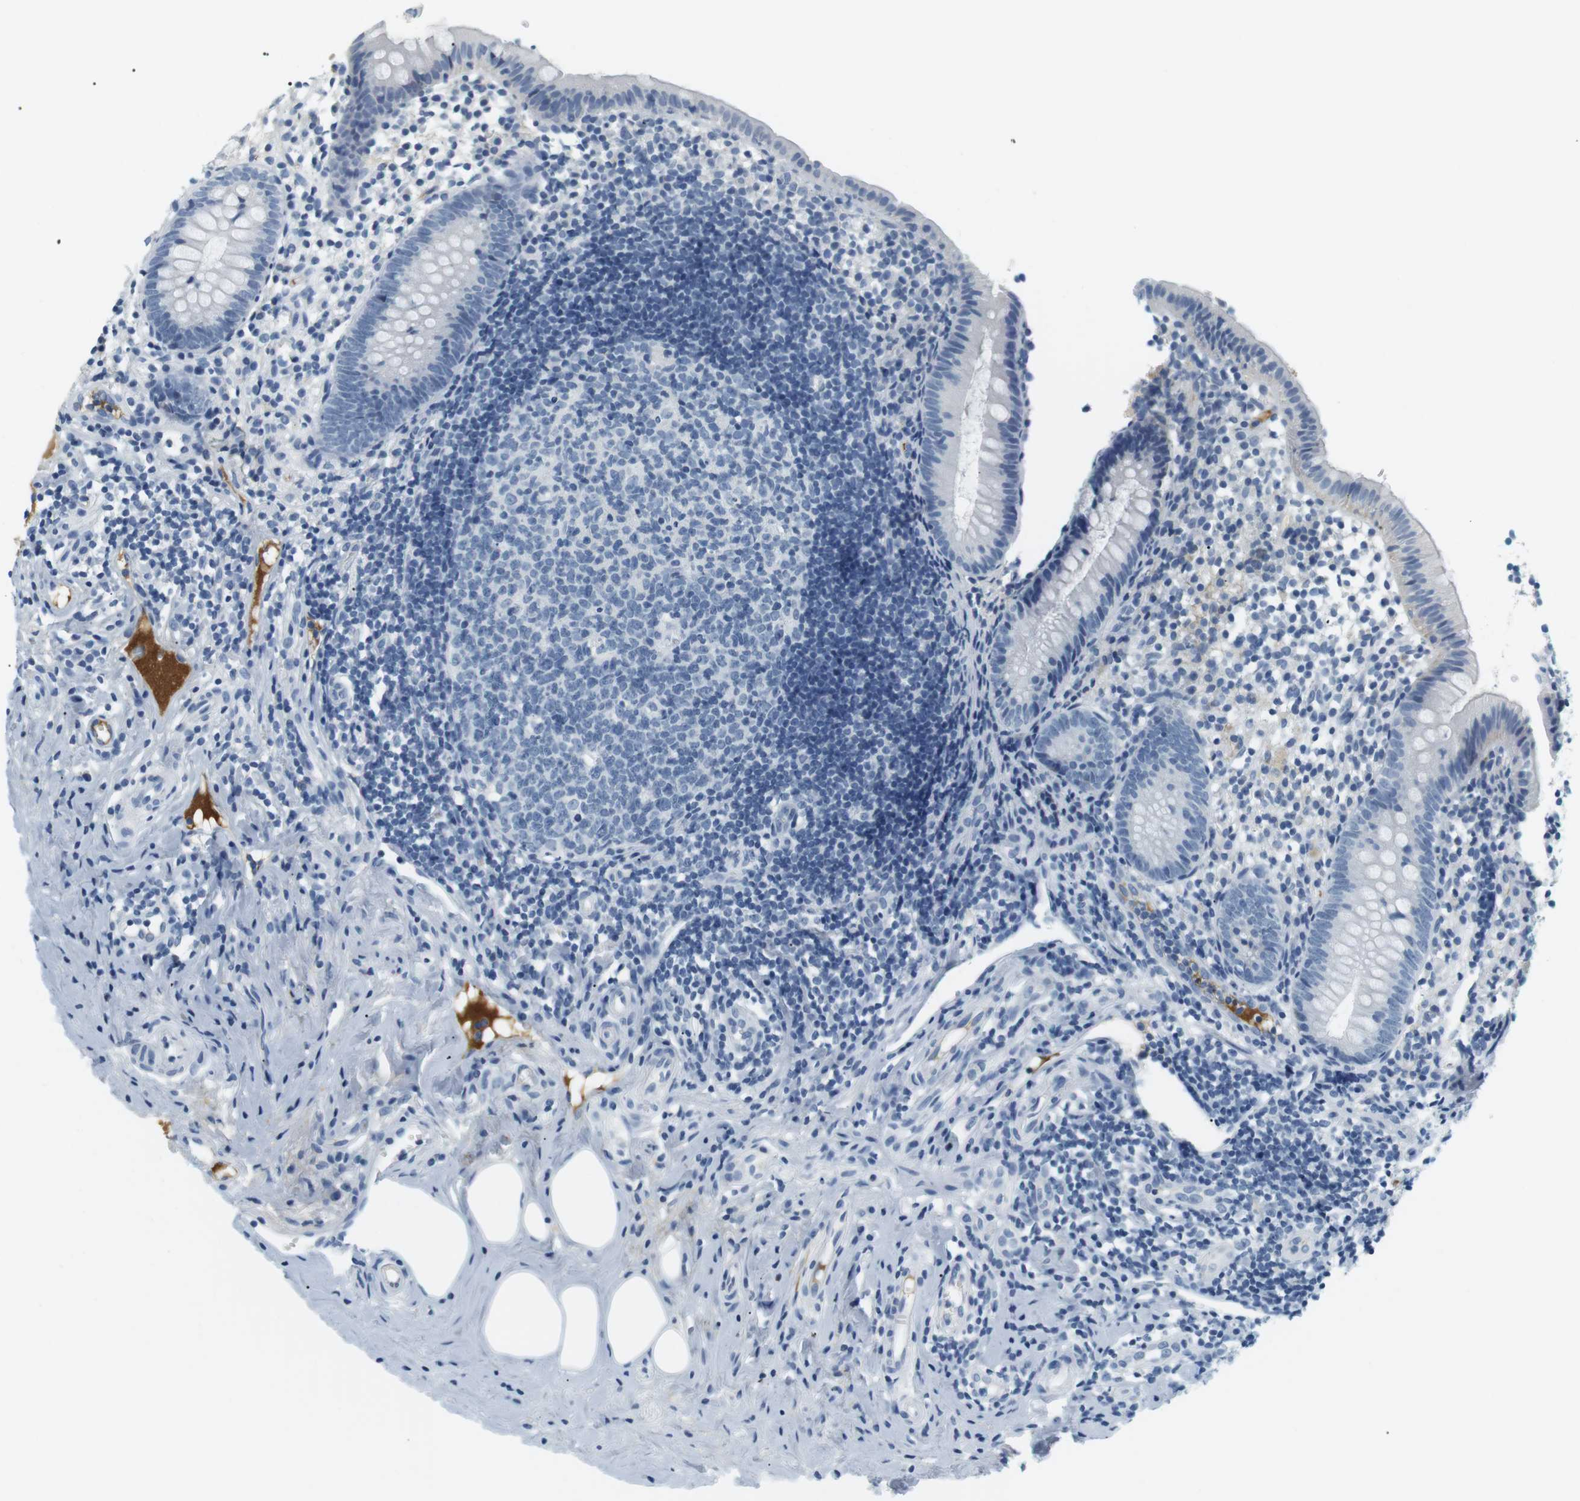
{"staining": {"intensity": "negative", "quantity": "none", "location": "none"}, "tissue": "appendix", "cell_type": "Glandular cells", "image_type": "normal", "snomed": [{"axis": "morphology", "description": "Normal tissue, NOS"}, {"axis": "topography", "description": "Appendix"}], "caption": "Immunohistochemistry (IHC) histopathology image of benign appendix: appendix stained with DAB exhibits no significant protein expression in glandular cells.", "gene": "APOB", "patient": {"sex": "female", "age": 20}}